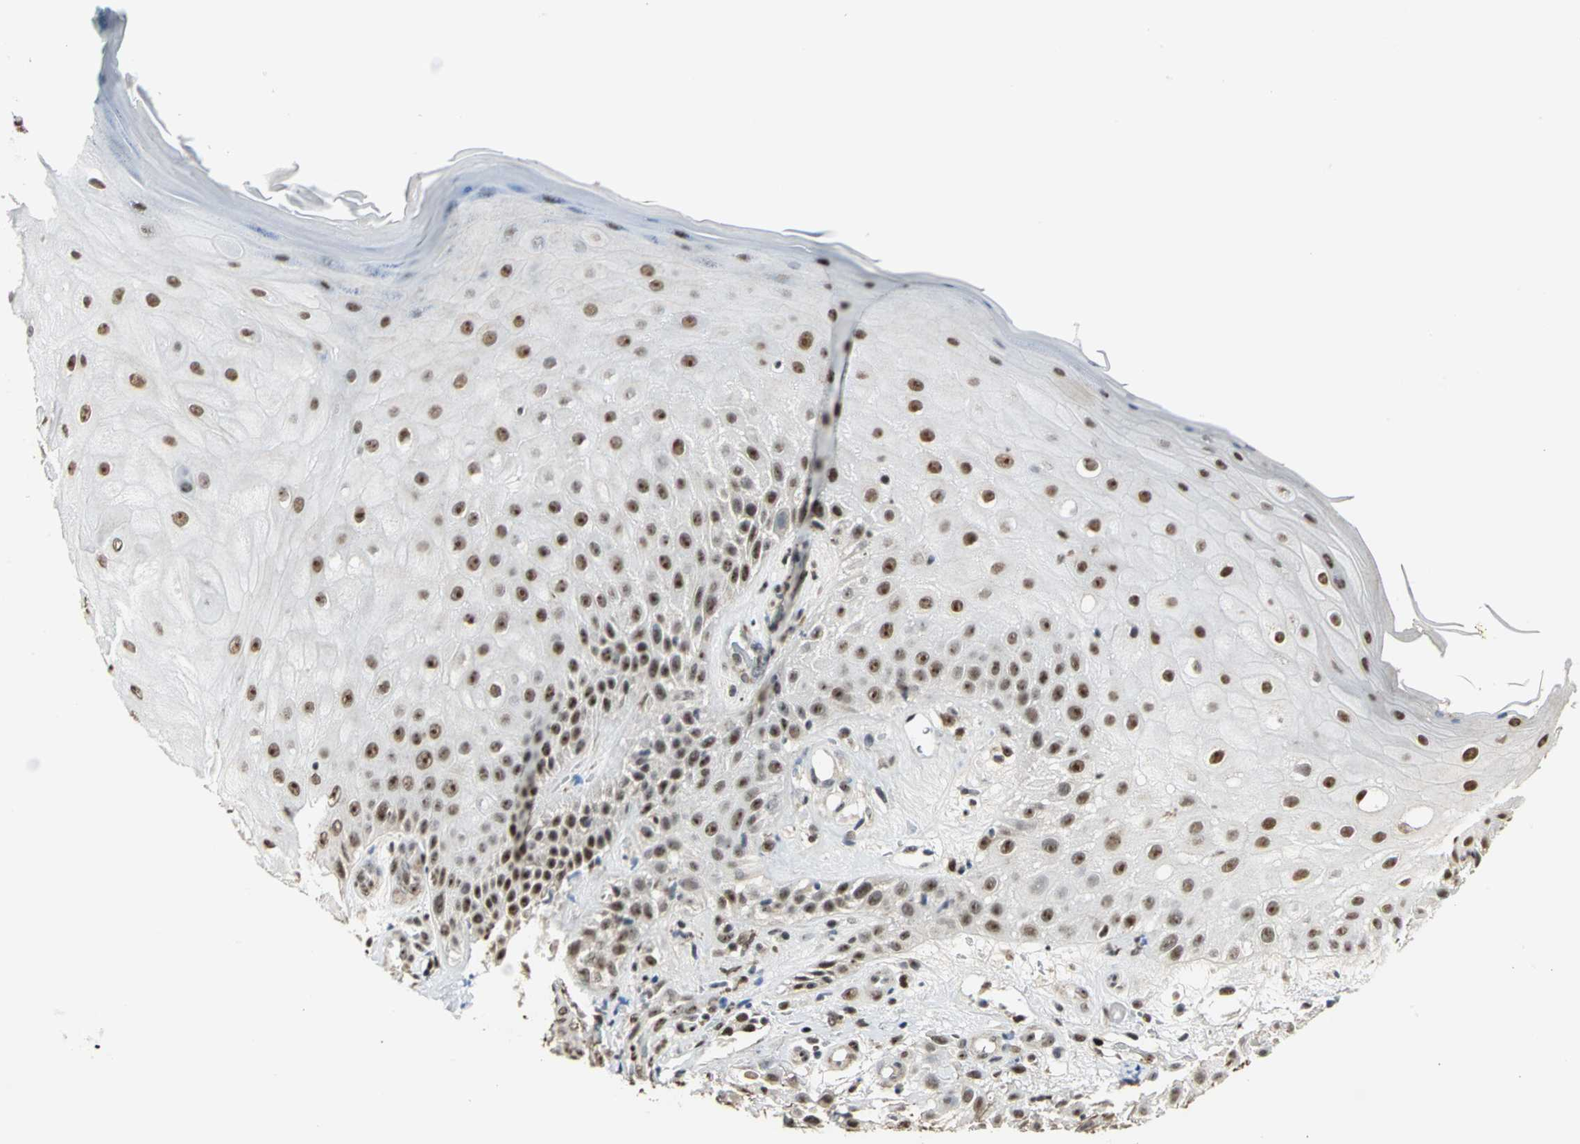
{"staining": {"intensity": "strong", "quantity": ">75%", "location": "nuclear"}, "tissue": "skin cancer", "cell_type": "Tumor cells", "image_type": "cancer", "snomed": [{"axis": "morphology", "description": "Squamous cell carcinoma, NOS"}, {"axis": "topography", "description": "Skin"}], "caption": "Tumor cells show high levels of strong nuclear positivity in about >75% of cells in skin squamous cell carcinoma. (DAB (3,3'-diaminobenzidine) IHC with brightfield microscopy, high magnification).", "gene": "CCDC88C", "patient": {"sex": "female", "age": 42}}